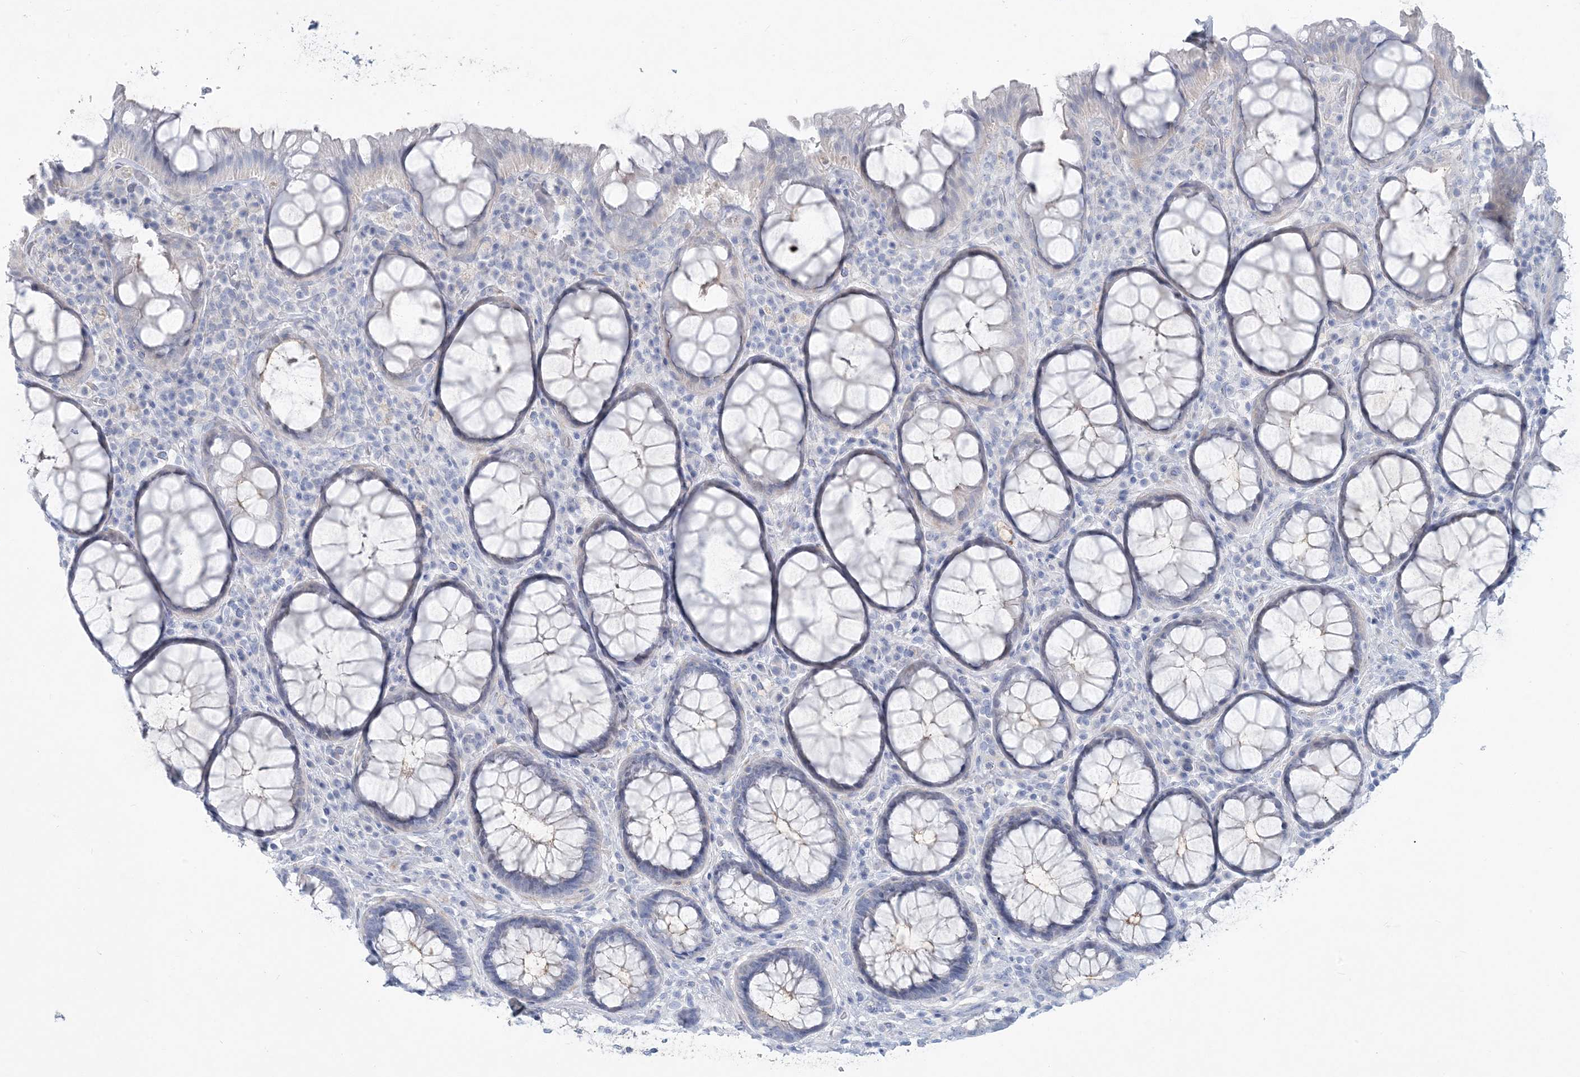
{"staining": {"intensity": "negative", "quantity": "none", "location": "none"}, "tissue": "rectum", "cell_type": "Glandular cells", "image_type": "normal", "snomed": [{"axis": "morphology", "description": "Normal tissue, NOS"}, {"axis": "topography", "description": "Rectum"}], "caption": "Human rectum stained for a protein using immunohistochemistry exhibits no staining in glandular cells.", "gene": "MOXD1", "patient": {"sex": "male", "age": 64}}